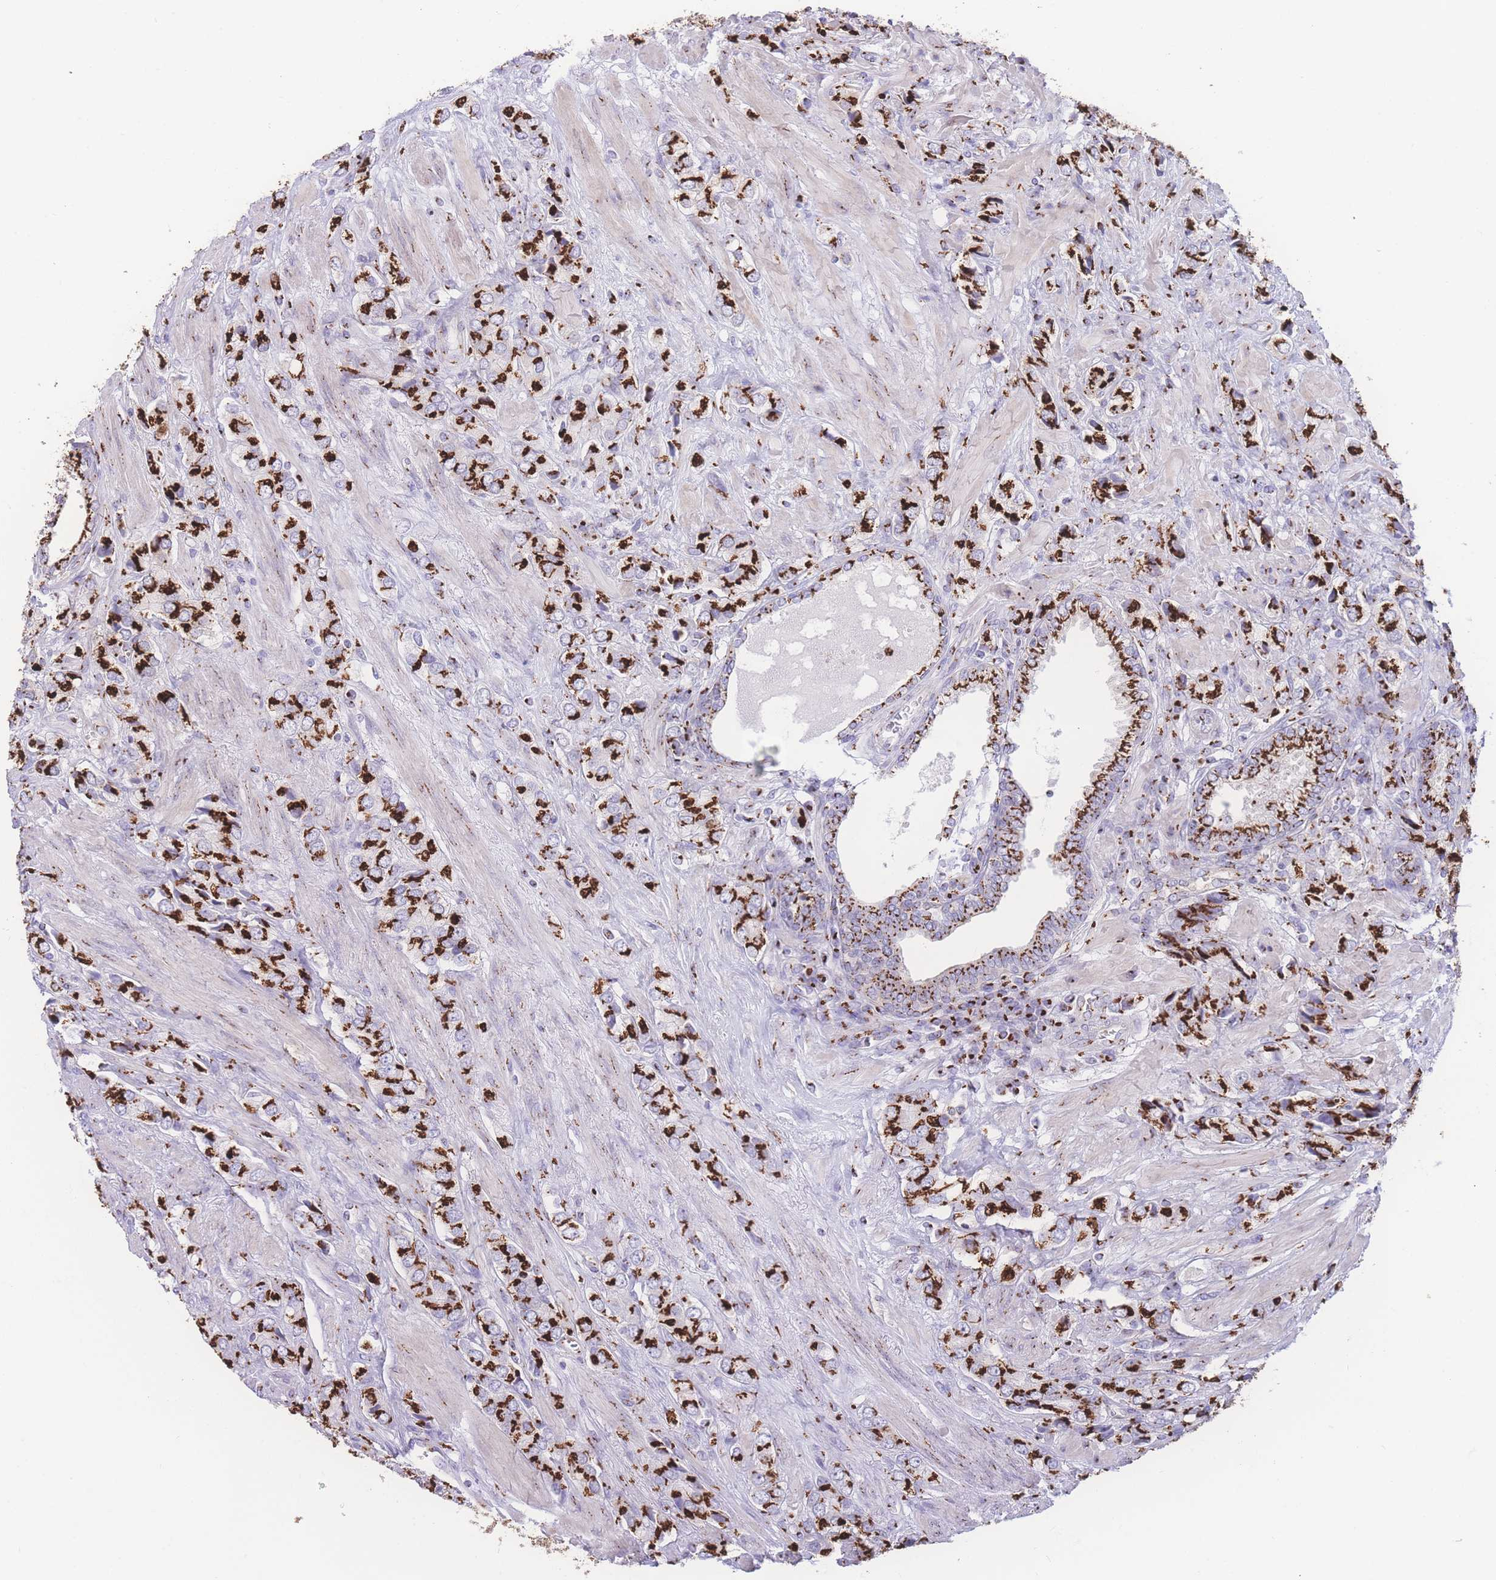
{"staining": {"intensity": "strong", "quantity": ">75%", "location": "cytoplasmic/membranous"}, "tissue": "prostate cancer", "cell_type": "Tumor cells", "image_type": "cancer", "snomed": [{"axis": "morphology", "description": "Adenocarcinoma, High grade"}, {"axis": "topography", "description": "Prostate and seminal vesicle, NOS"}], "caption": "About >75% of tumor cells in human prostate high-grade adenocarcinoma reveal strong cytoplasmic/membranous protein staining as visualized by brown immunohistochemical staining.", "gene": "GOLM2", "patient": {"sex": "male", "age": 64}}